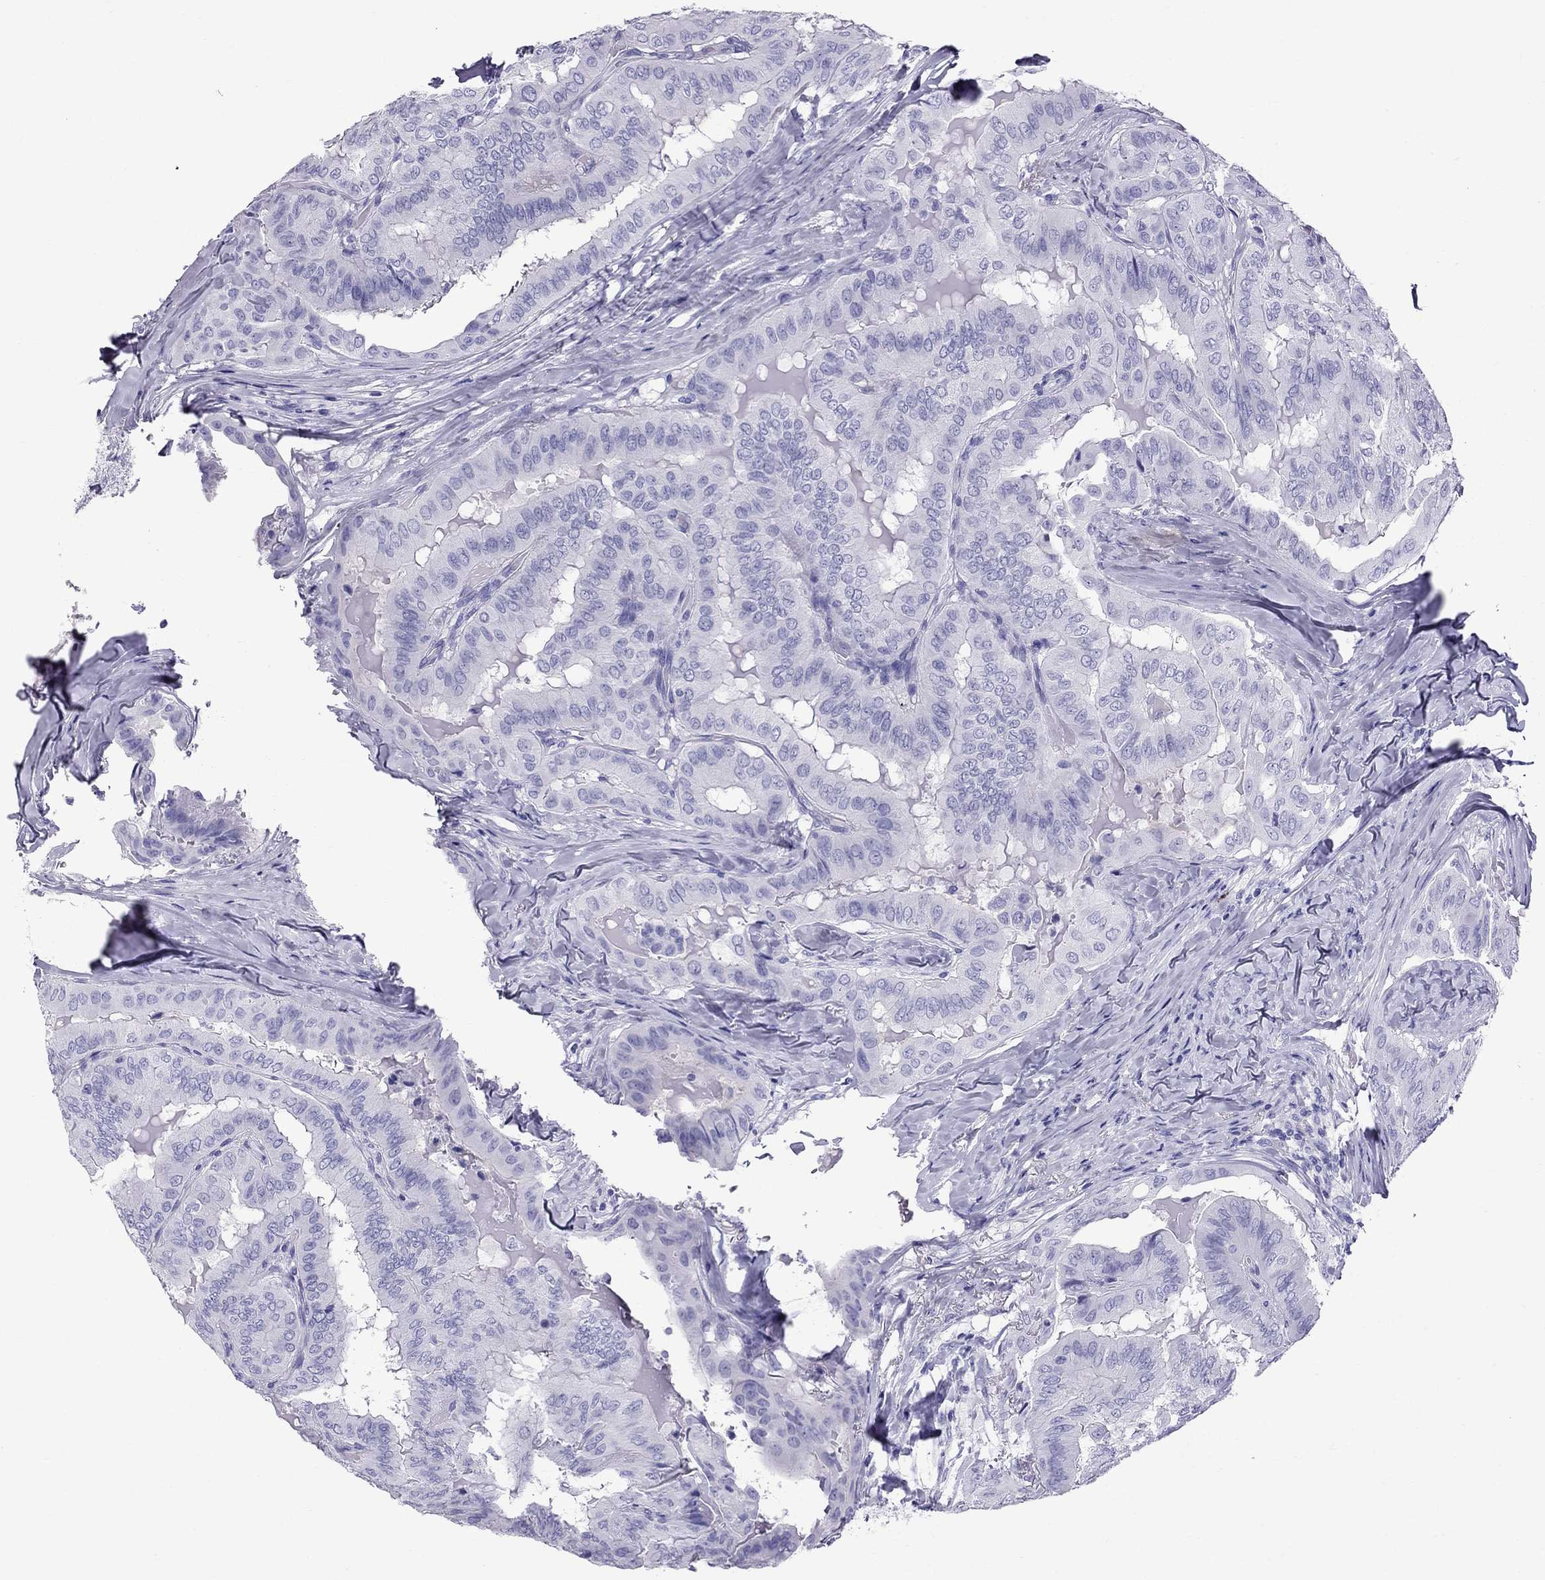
{"staining": {"intensity": "negative", "quantity": "none", "location": "none"}, "tissue": "thyroid cancer", "cell_type": "Tumor cells", "image_type": "cancer", "snomed": [{"axis": "morphology", "description": "Papillary adenocarcinoma, NOS"}, {"axis": "topography", "description": "Thyroid gland"}], "caption": "DAB immunohistochemical staining of human thyroid cancer (papillary adenocarcinoma) exhibits no significant expression in tumor cells. The staining is performed using DAB (3,3'-diaminobenzidine) brown chromogen with nuclei counter-stained in using hematoxylin.", "gene": "SCART1", "patient": {"sex": "female", "age": 68}}